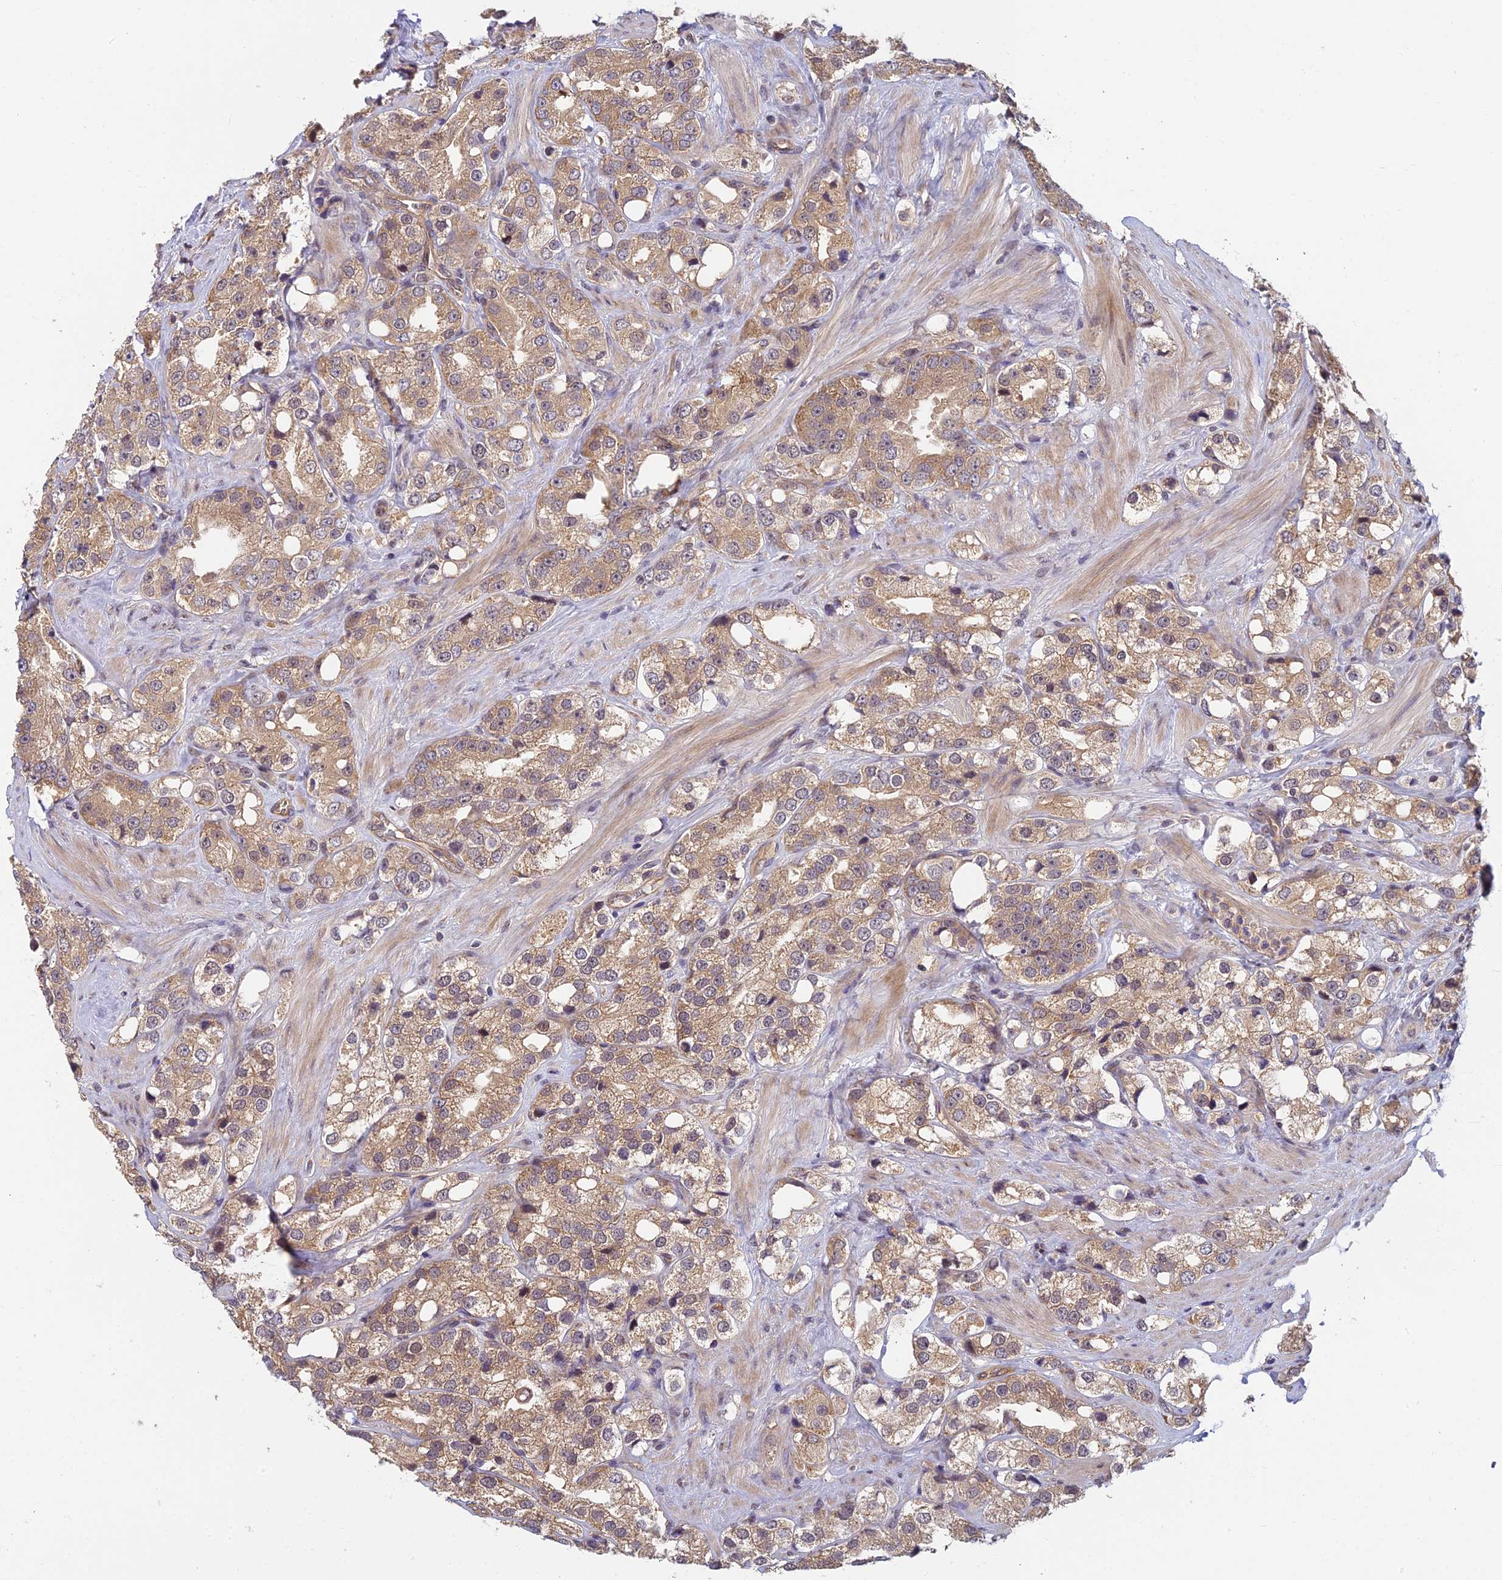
{"staining": {"intensity": "weak", "quantity": ">75%", "location": "cytoplasmic/membranous"}, "tissue": "prostate cancer", "cell_type": "Tumor cells", "image_type": "cancer", "snomed": [{"axis": "morphology", "description": "Adenocarcinoma, NOS"}, {"axis": "topography", "description": "Prostate"}], "caption": "Tumor cells demonstrate weak cytoplasmic/membranous expression in about >75% of cells in adenocarcinoma (prostate).", "gene": "PIKFYVE", "patient": {"sex": "male", "age": 79}}